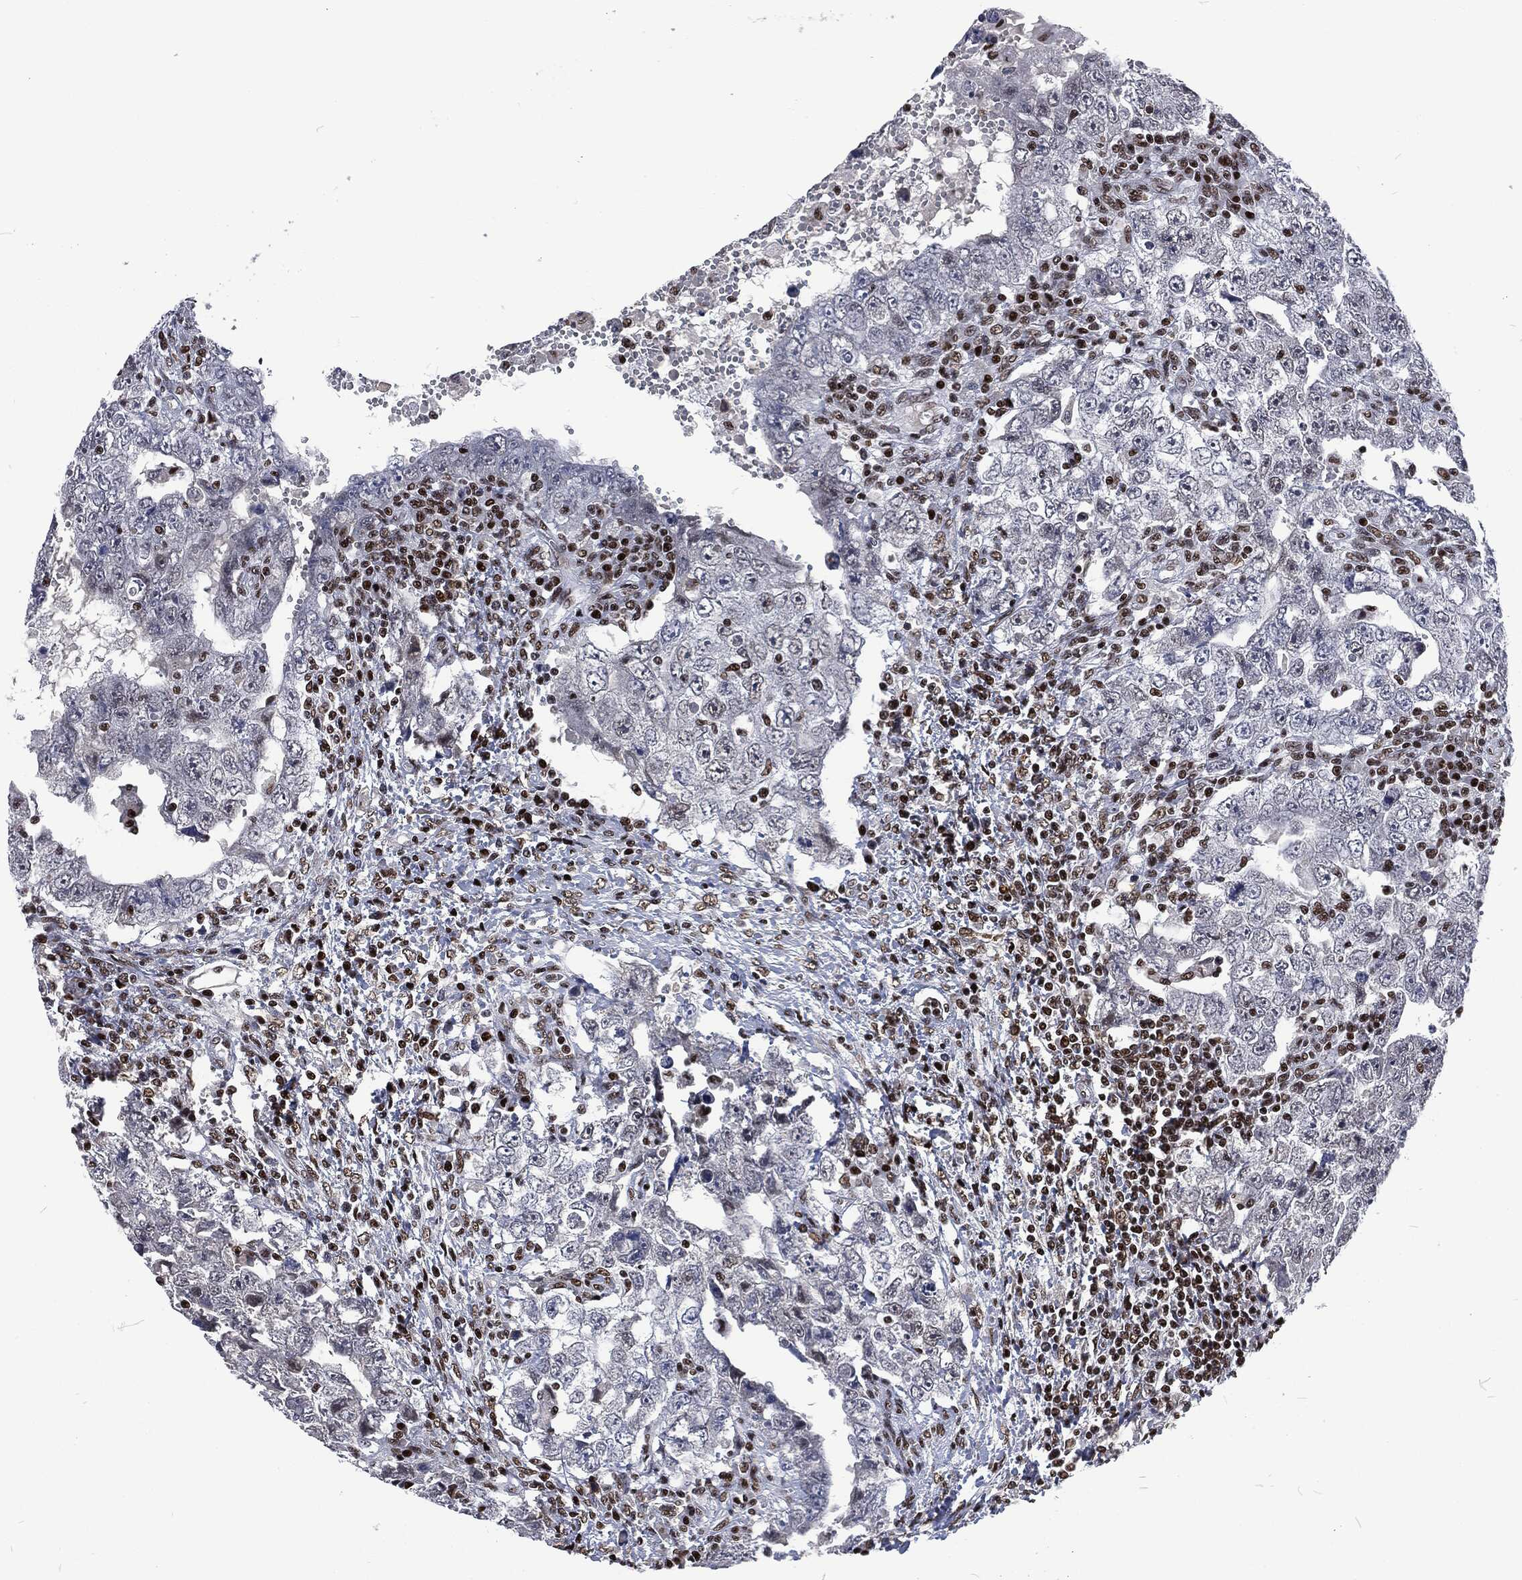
{"staining": {"intensity": "negative", "quantity": "none", "location": "none"}, "tissue": "testis cancer", "cell_type": "Tumor cells", "image_type": "cancer", "snomed": [{"axis": "morphology", "description": "Carcinoma, Embryonal, NOS"}, {"axis": "topography", "description": "Testis"}], "caption": "Embryonal carcinoma (testis) was stained to show a protein in brown. There is no significant positivity in tumor cells.", "gene": "DCPS", "patient": {"sex": "male", "age": 26}}